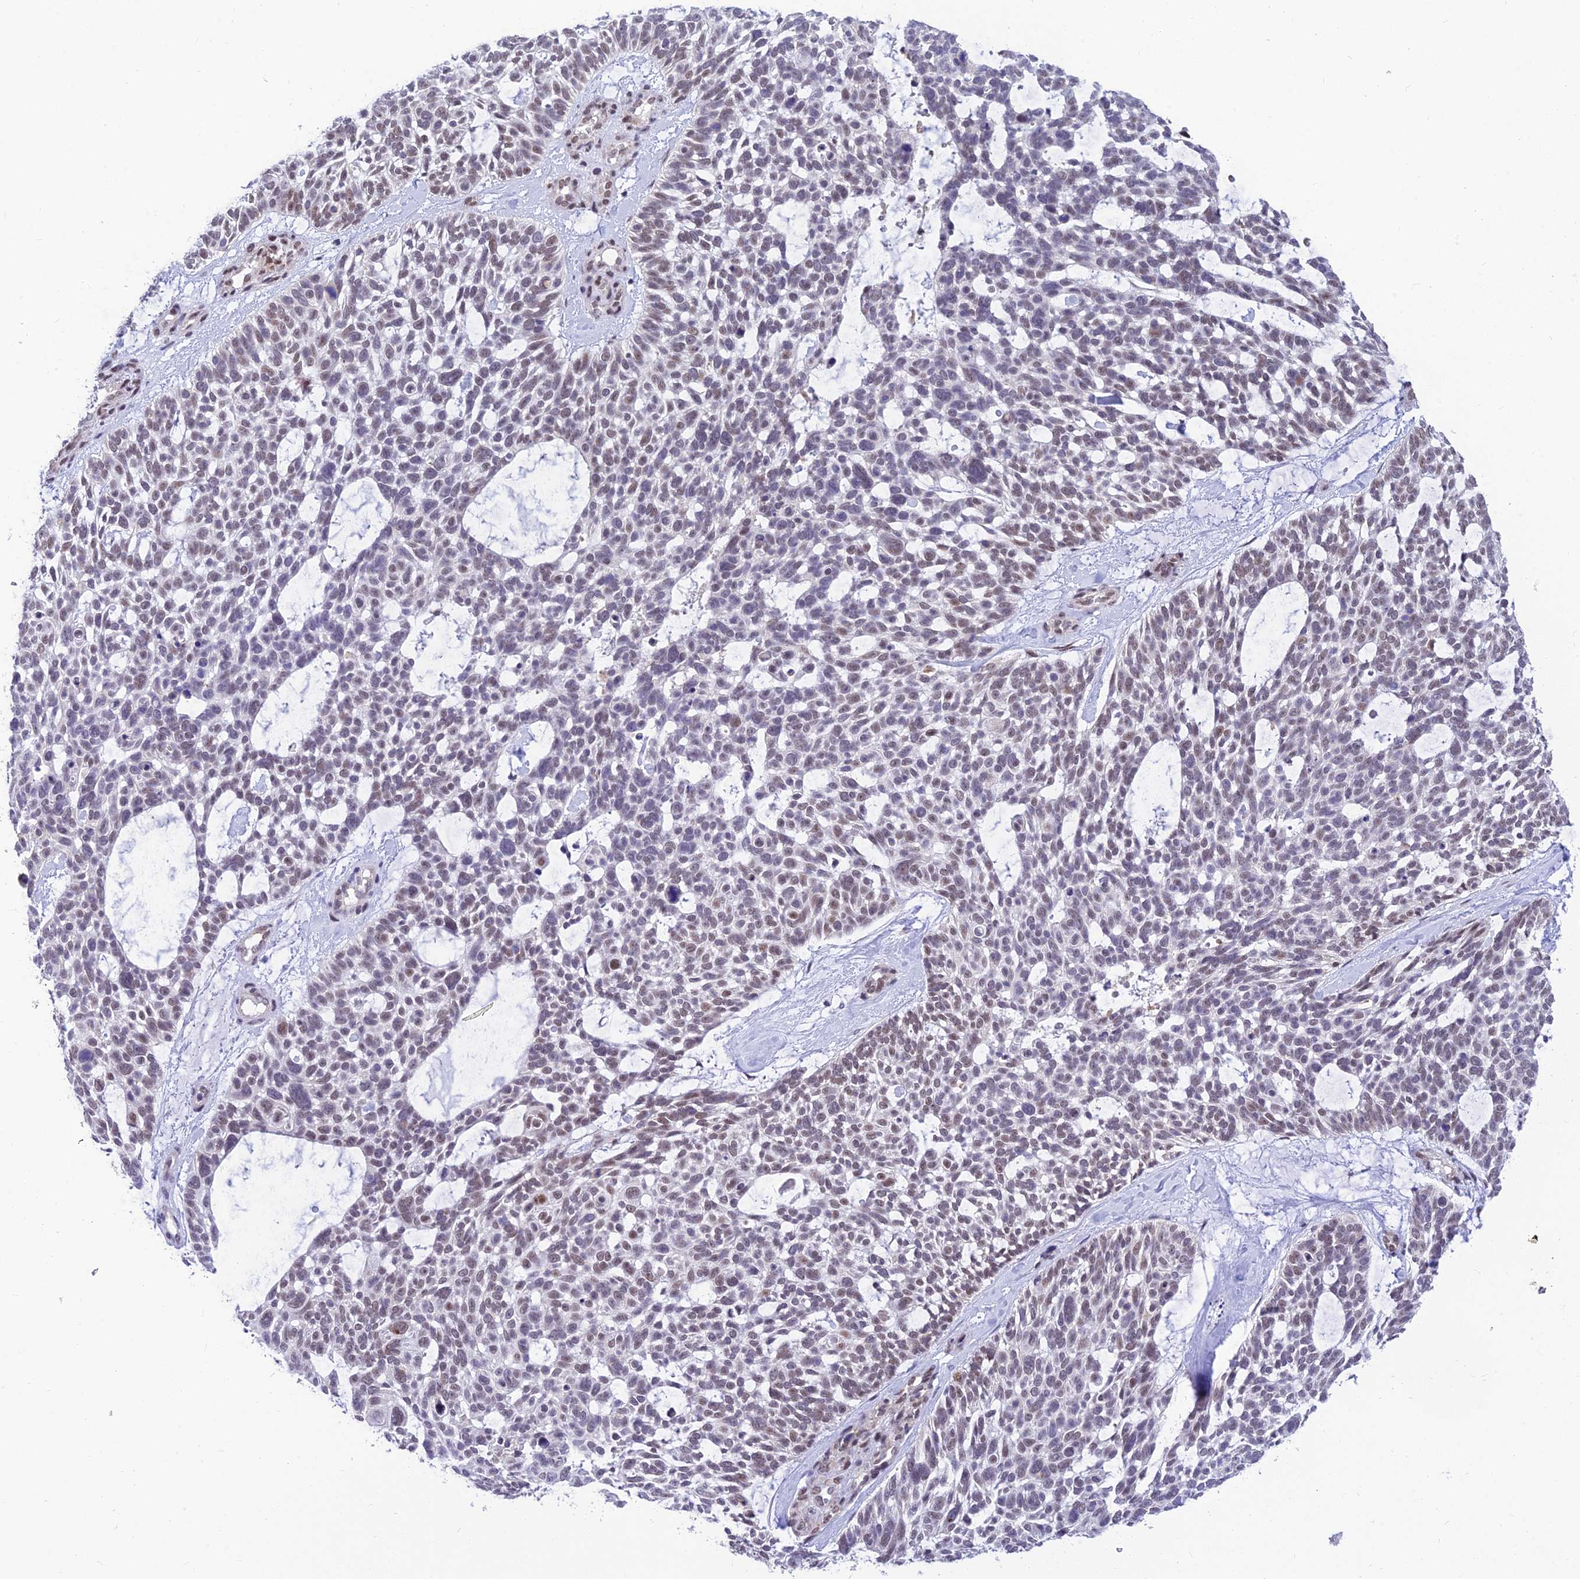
{"staining": {"intensity": "weak", "quantity": ">75%", "location": "nuclear"}, "tissue": "skin cancer", "cell_type": "Tumor cells", "image_type": "cancer", "snomed": [{"axis": "morphology", "description": "Basal cell carcinoma"}, {"axis": "topography", "description": "Skin"}], "caption": "An immunohistochemistry histopathology image of tumor tissue is shown. Protein staining in brown shows weak nuclear positivity in skin cancer within tumor cells.", "gene": "C2orf49", "patient": {"sex": "male", "age": 88}}